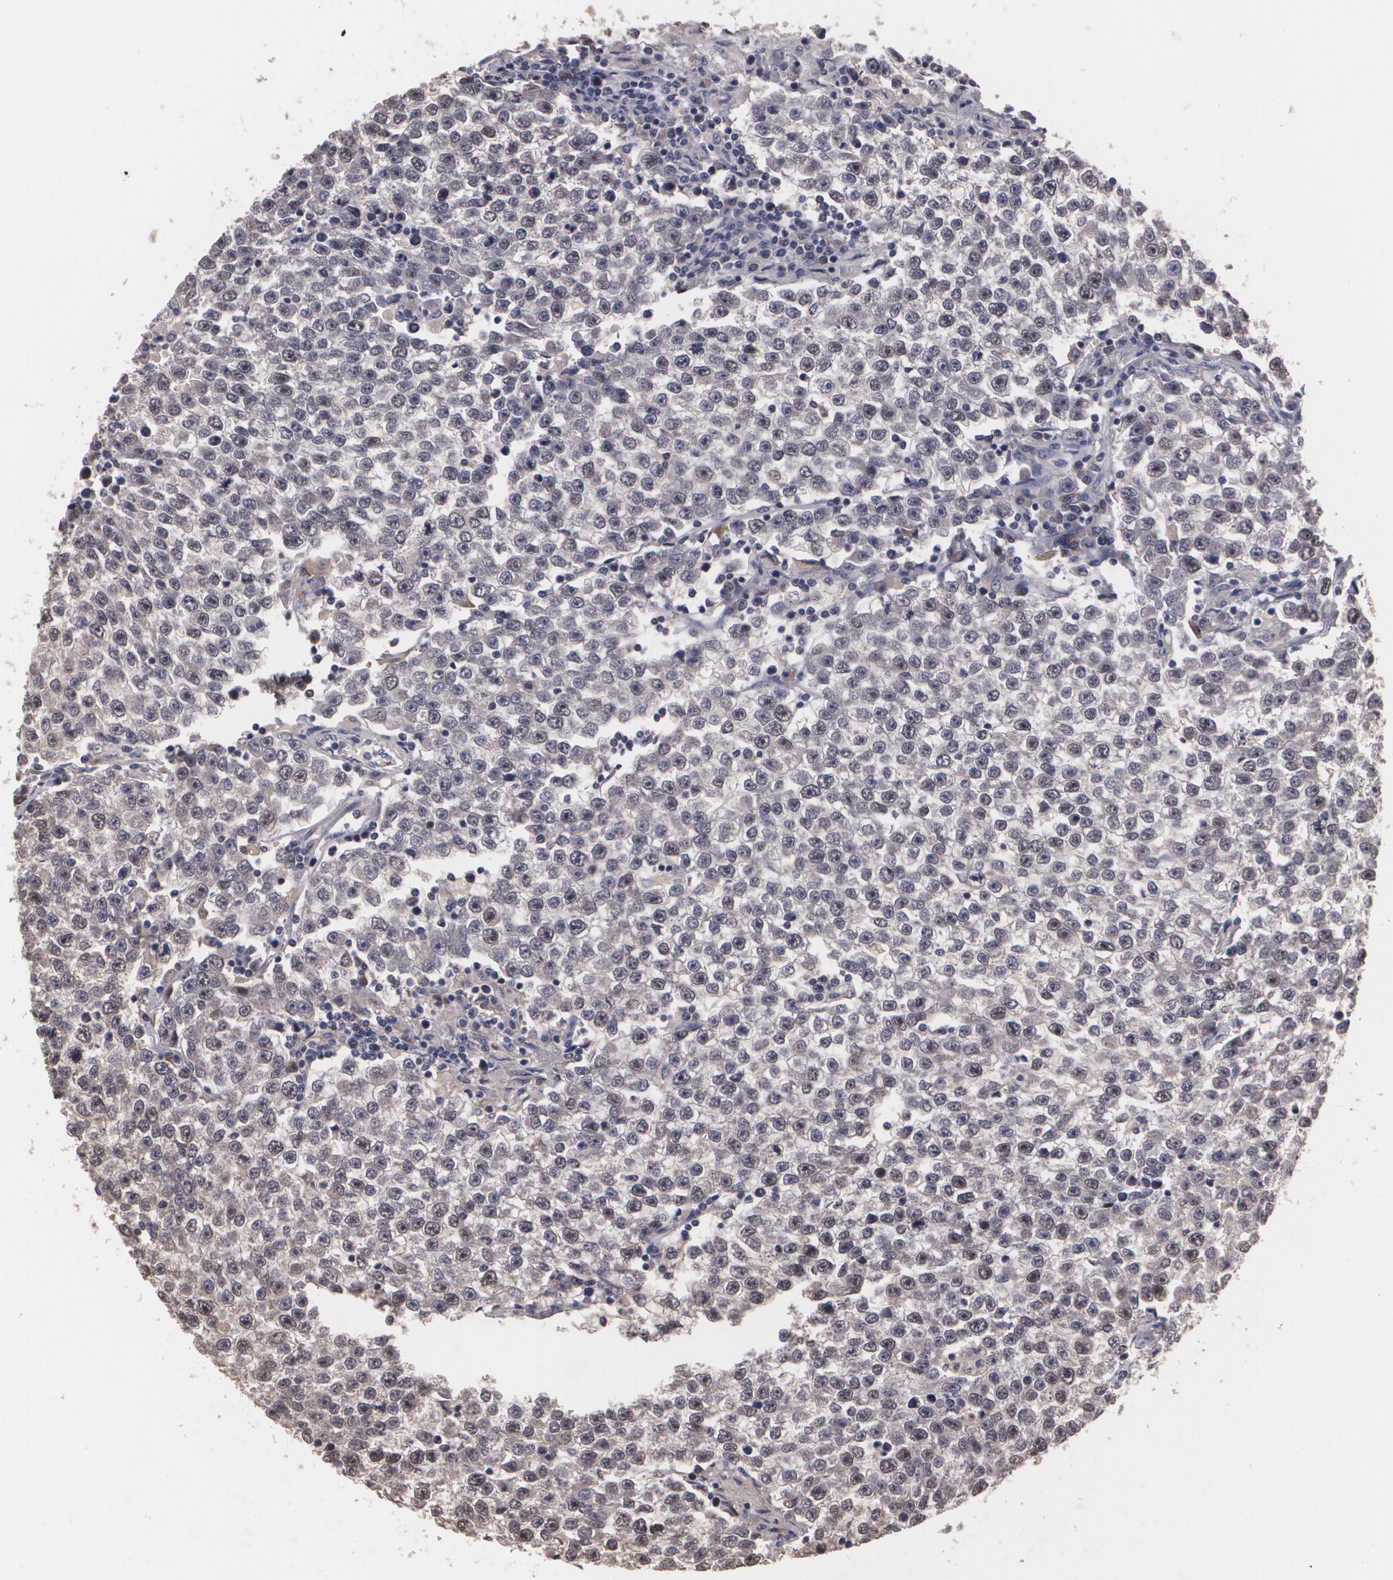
{"staining": {"intensity": "negative", "quantity": "none", "location": "none"}, "tissue": "testis cancer", "cell_type": "Tumor cells", "image_type": "cancer", "snomed": [{"axis": "morphology", "description": "Seminoma, NOS"}, {"axis": "topography", "description": "Testis"}], "caption": "There is no significant expression in tumor cells of testis cancer (seminoma). (IHC, brightfield microscopy, high magnification).", "gene": "BRCA1", "patient": {"sex": "male", "age": 36}}